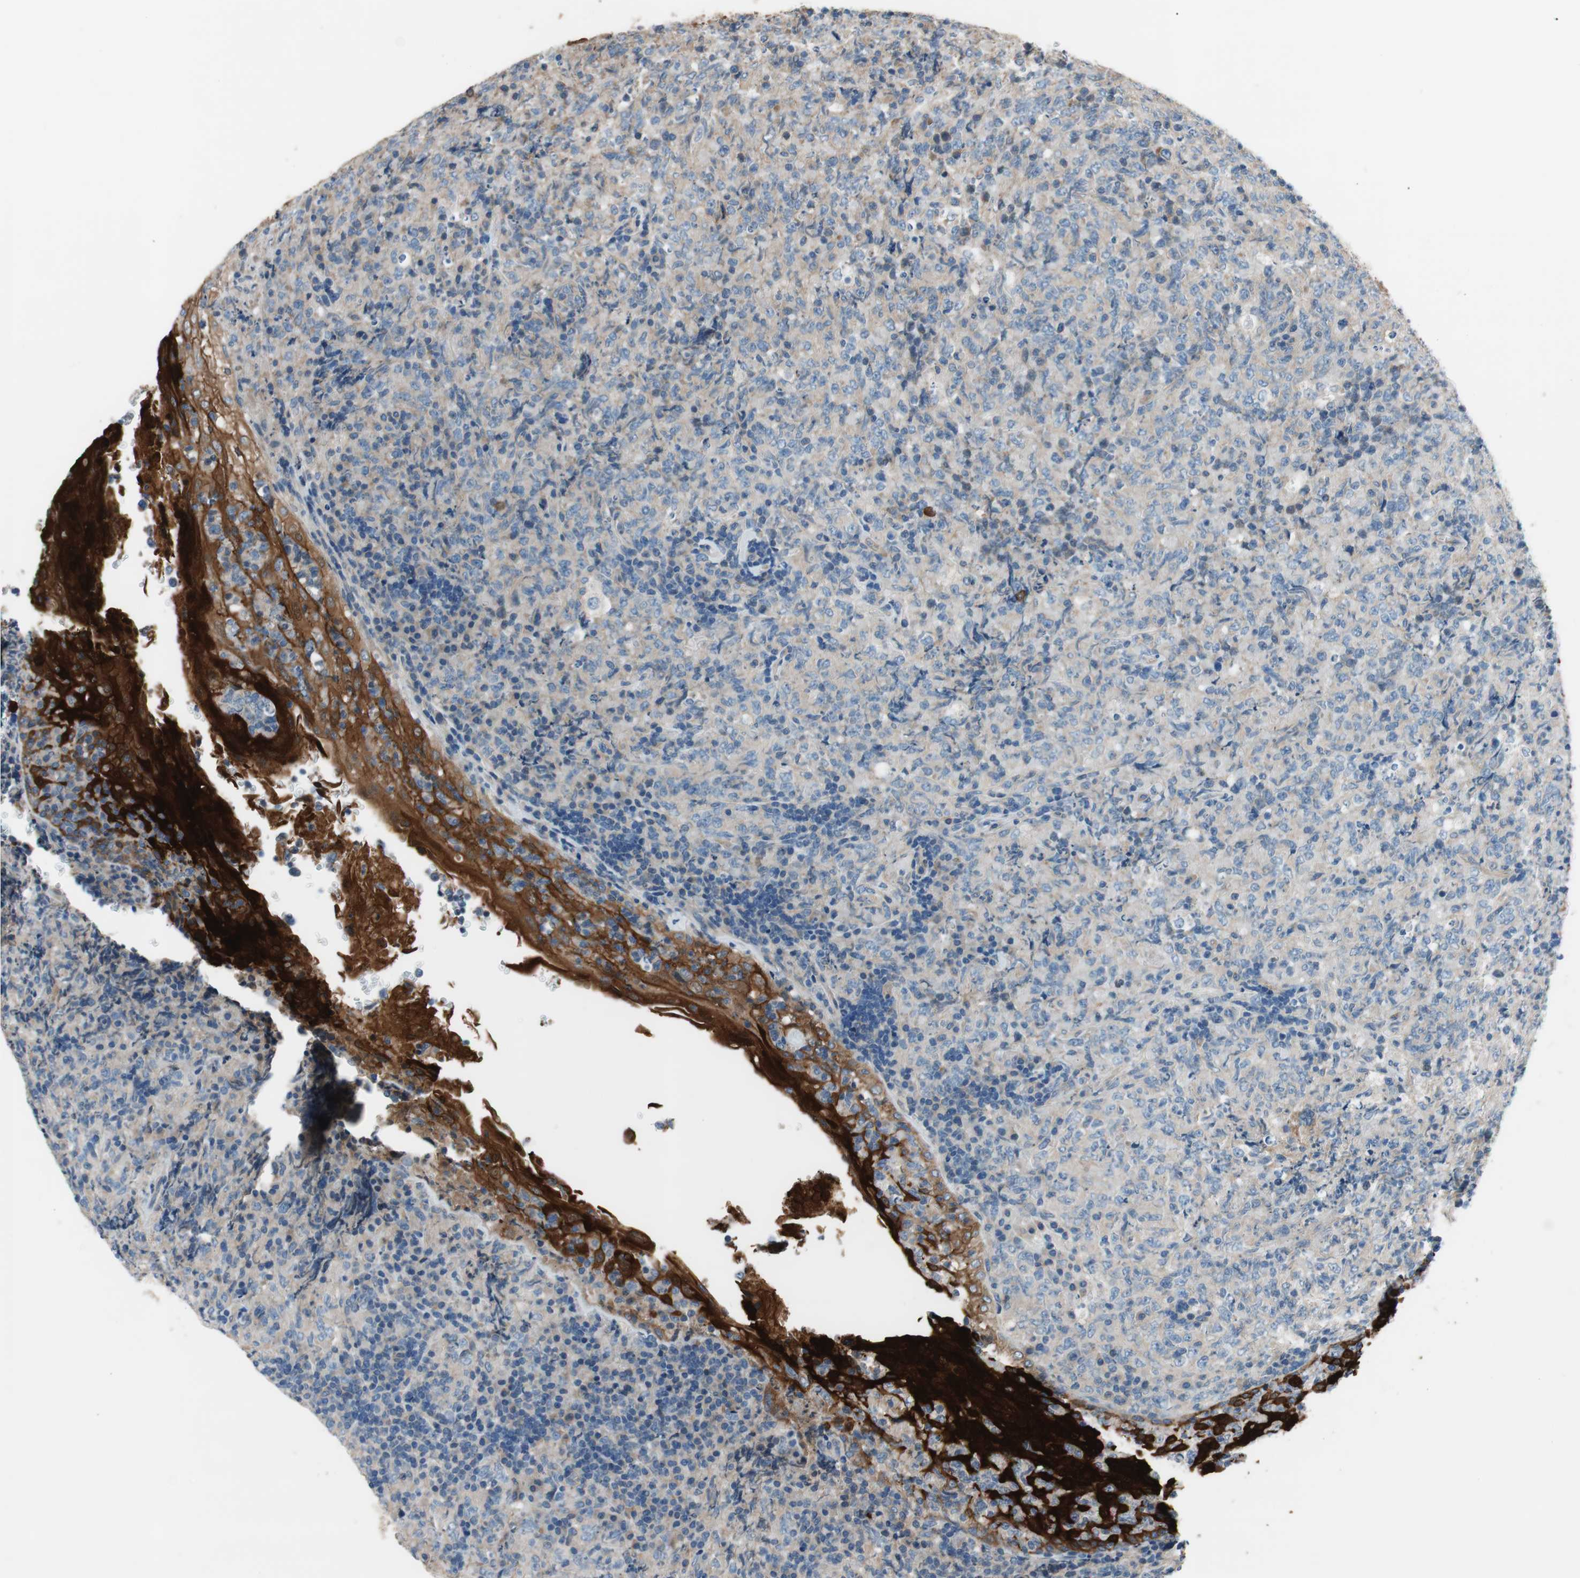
{"staining": {"intensity": "negative", "quantity": "none", "location": "none"}, "tissue": "lymphoma", "cell_type": "Tumor cells", "image_type": "cancer", "snomed": [{"axis": "morphology", "description": "Malignant lymphoma, non-Hodgkin's type, High grade"}, {"axis": "topography", "description": "Tonsil"}], "caption": "This histopathology image is of lymphoma stained with IHC to label a protein in brown with the nuclei are counter-stained blue. There is no staining in tumor cells.", "gene": "CALML3", "patient": {"sex": "female", "age": 36}}